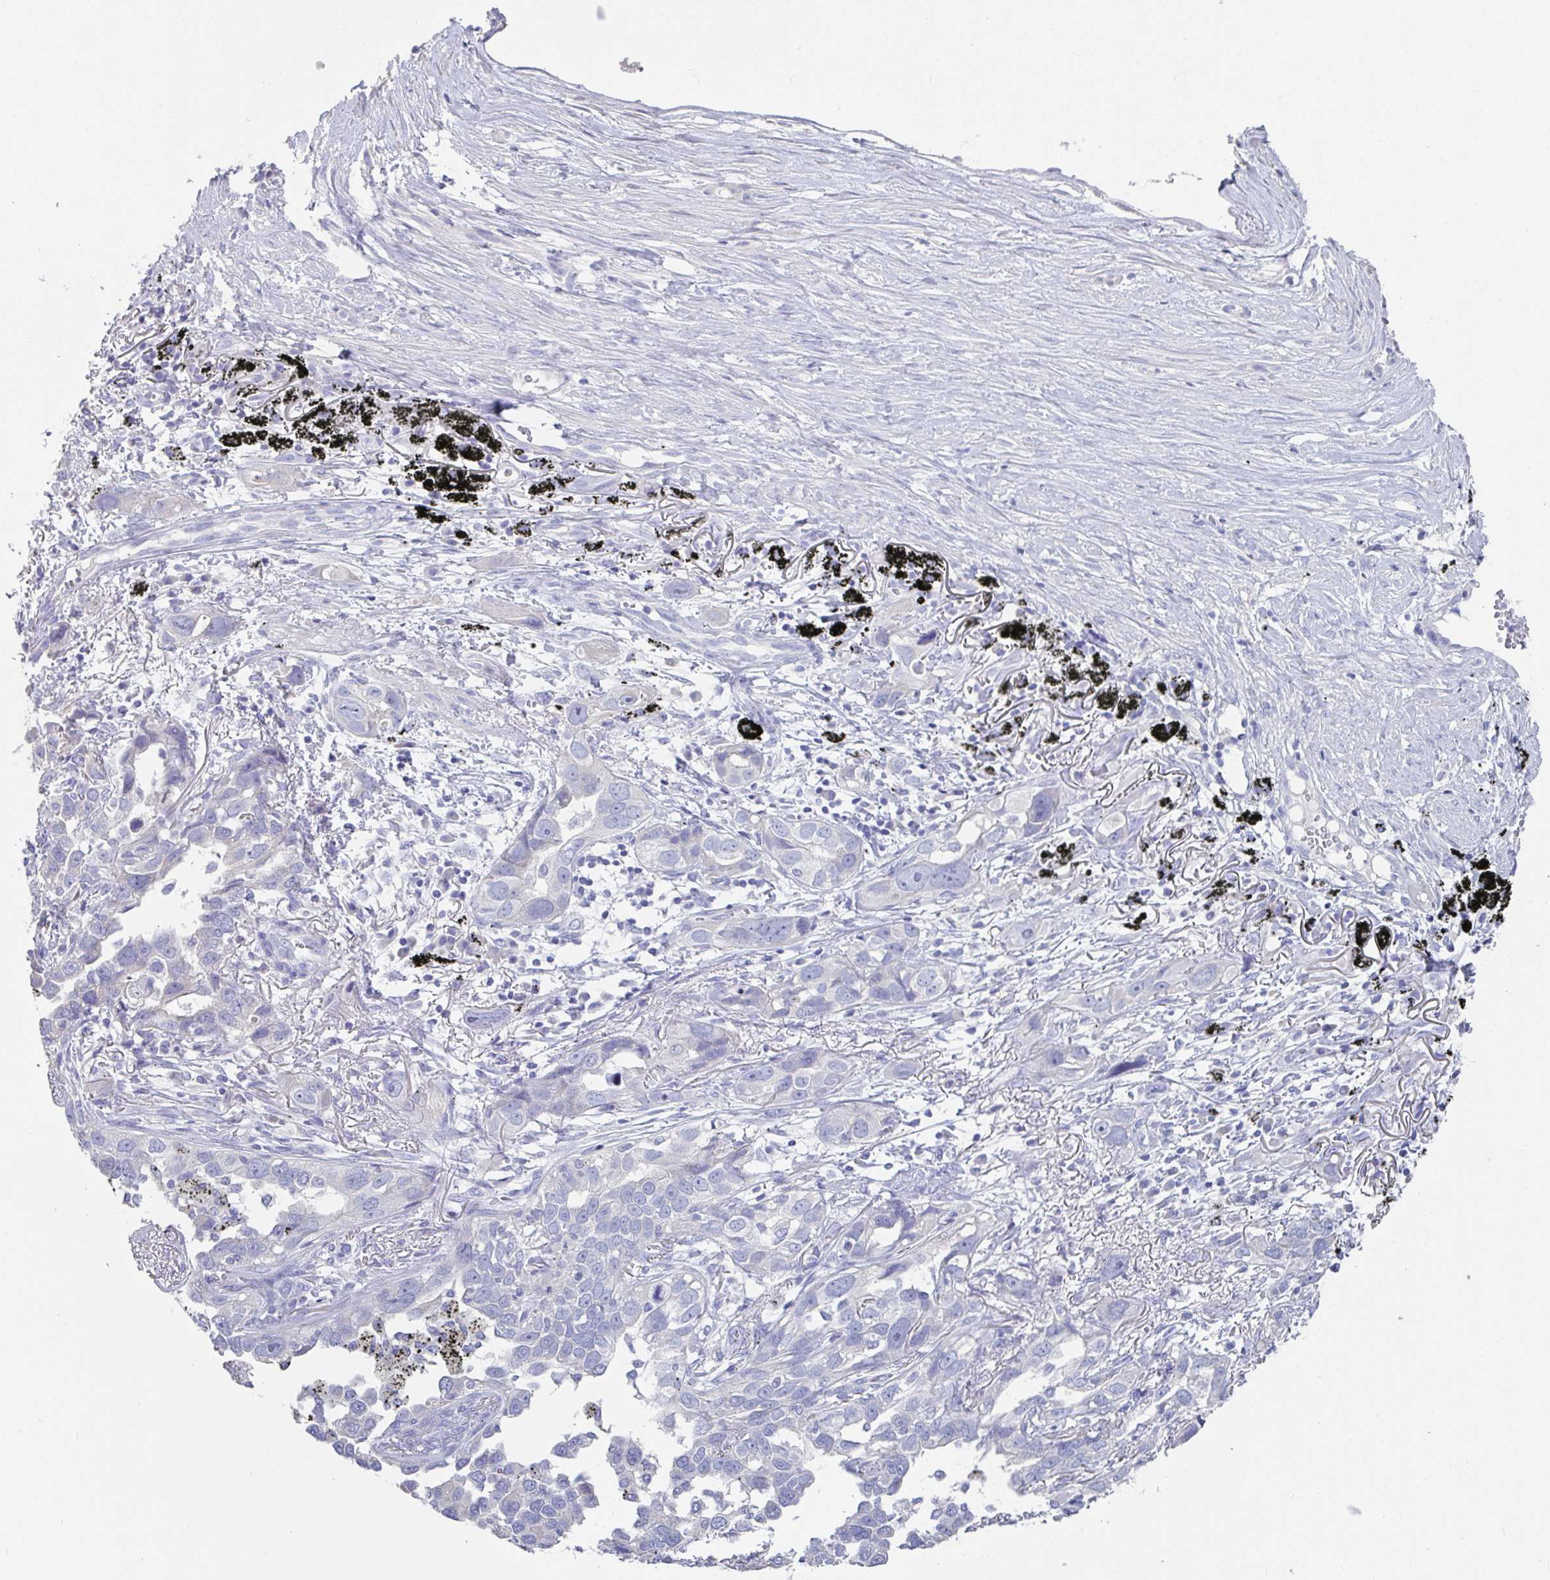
{"staining": {"intensity": "negative", "quantity": "none", "location": "none"}, "tissue": "lung cancer", "cell_type": "Tumor cells", "image_type": "cancer", "snomed": [{"axis": "morphology", "description": "Adenocarcinoma, NOS"}, {"axis": "topography", "description": "Lung"}], "caption": "A histopathology image of human lung cancer (adenocarcinoma) is negative for staining in tumor cells.", "gene": "SLC44A4", "patient": {"sex": "male", "age": 67}}